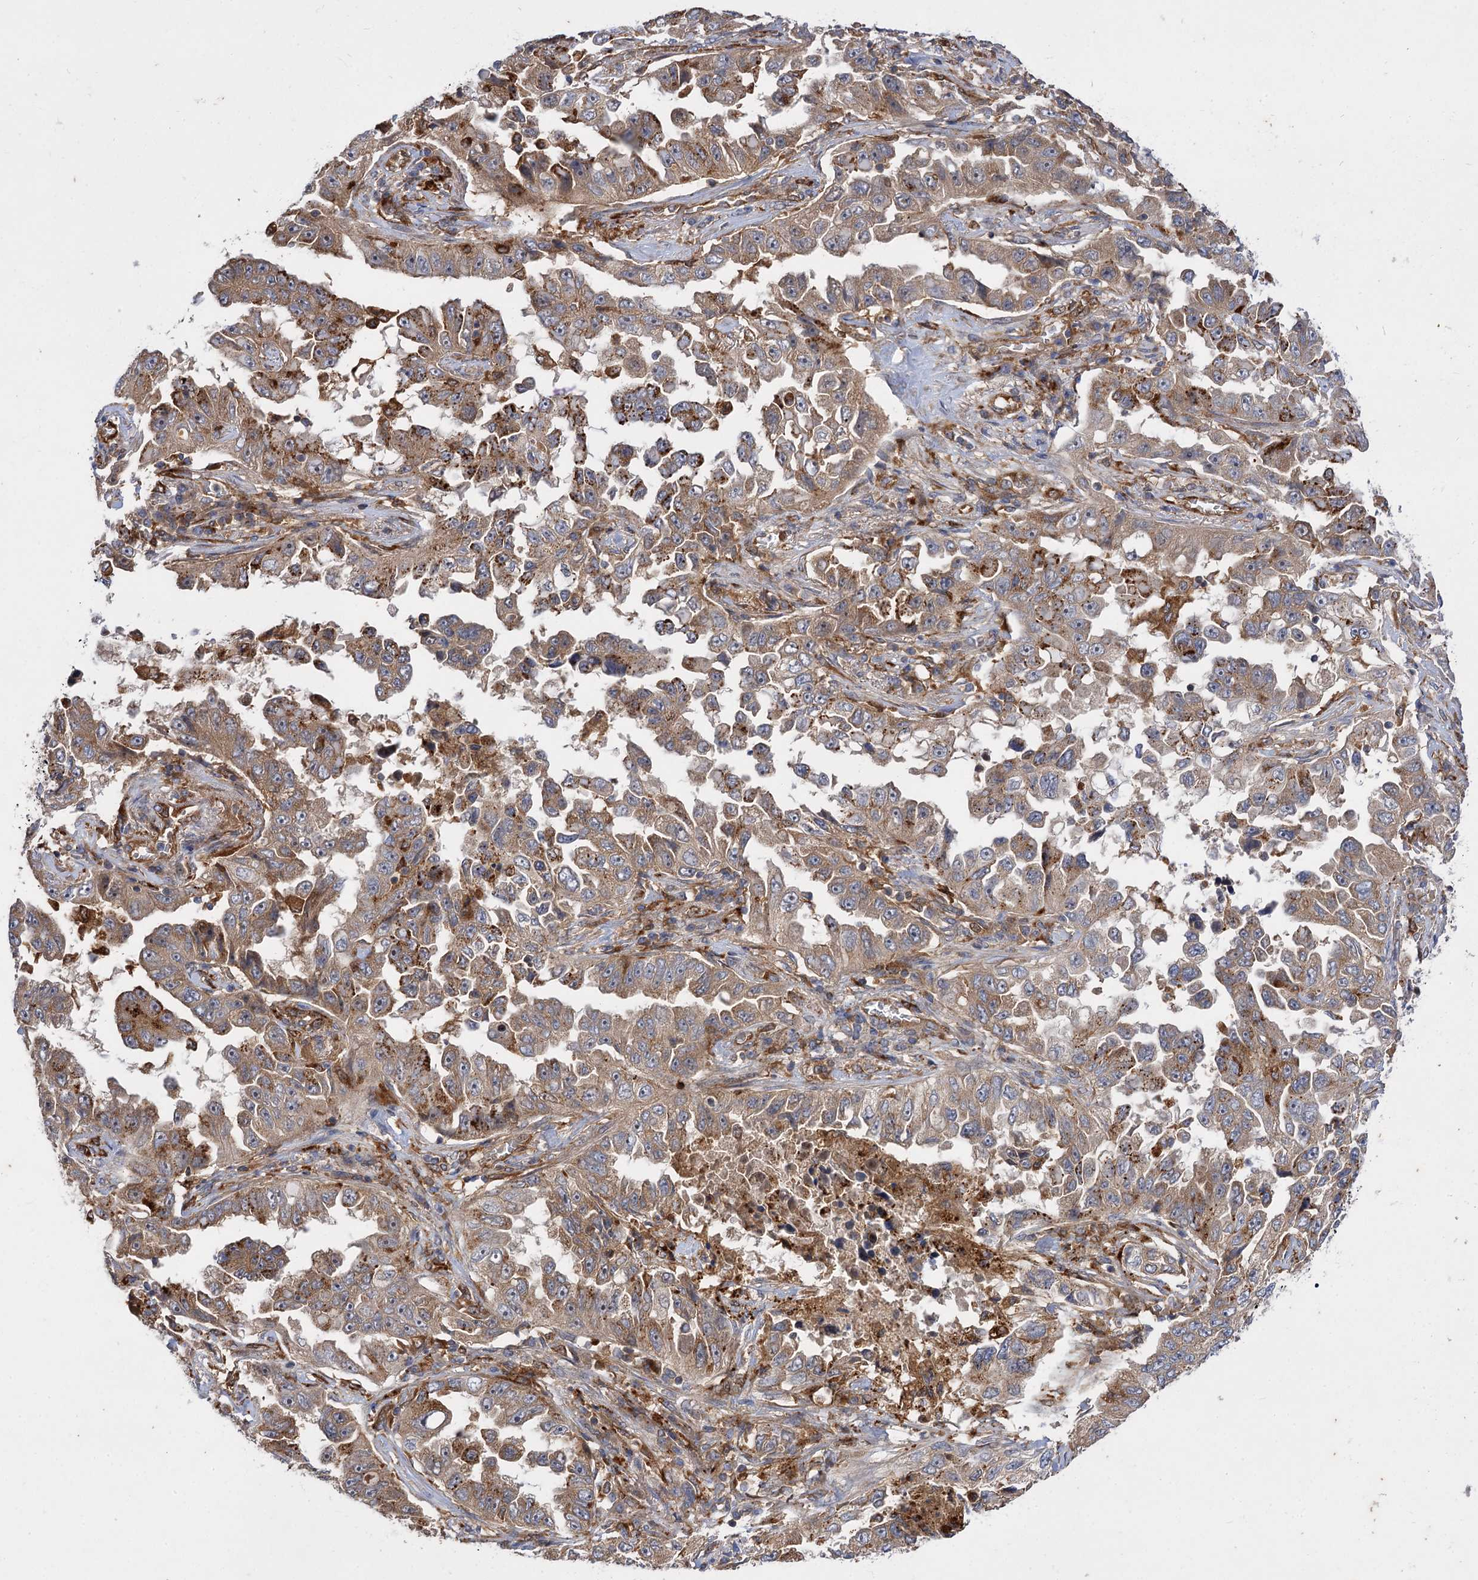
{"staining": {"intensity": "moderate", "quantity": ">75%", "location": "cytoplasmic/membranous"}, "tissue": "lung cancer", "cell_type": "Tumor cells", "image_type": "cancer", "snomed": [{"axis": "morphology", "description": "Adenocarcinoma, NOS"}, {"axis": "topography", "description": "Lung"}], "caption": "DAB (3,3'-diaminobenzidine) immunohistochemical staining of human lung adenocarcinoma demonstrates moderate cytoplasmic/membranous protein staining in approximately >75% of tumor cells.", "gene": "PATL1", "patient": {"sex": "female", "age": 51}}